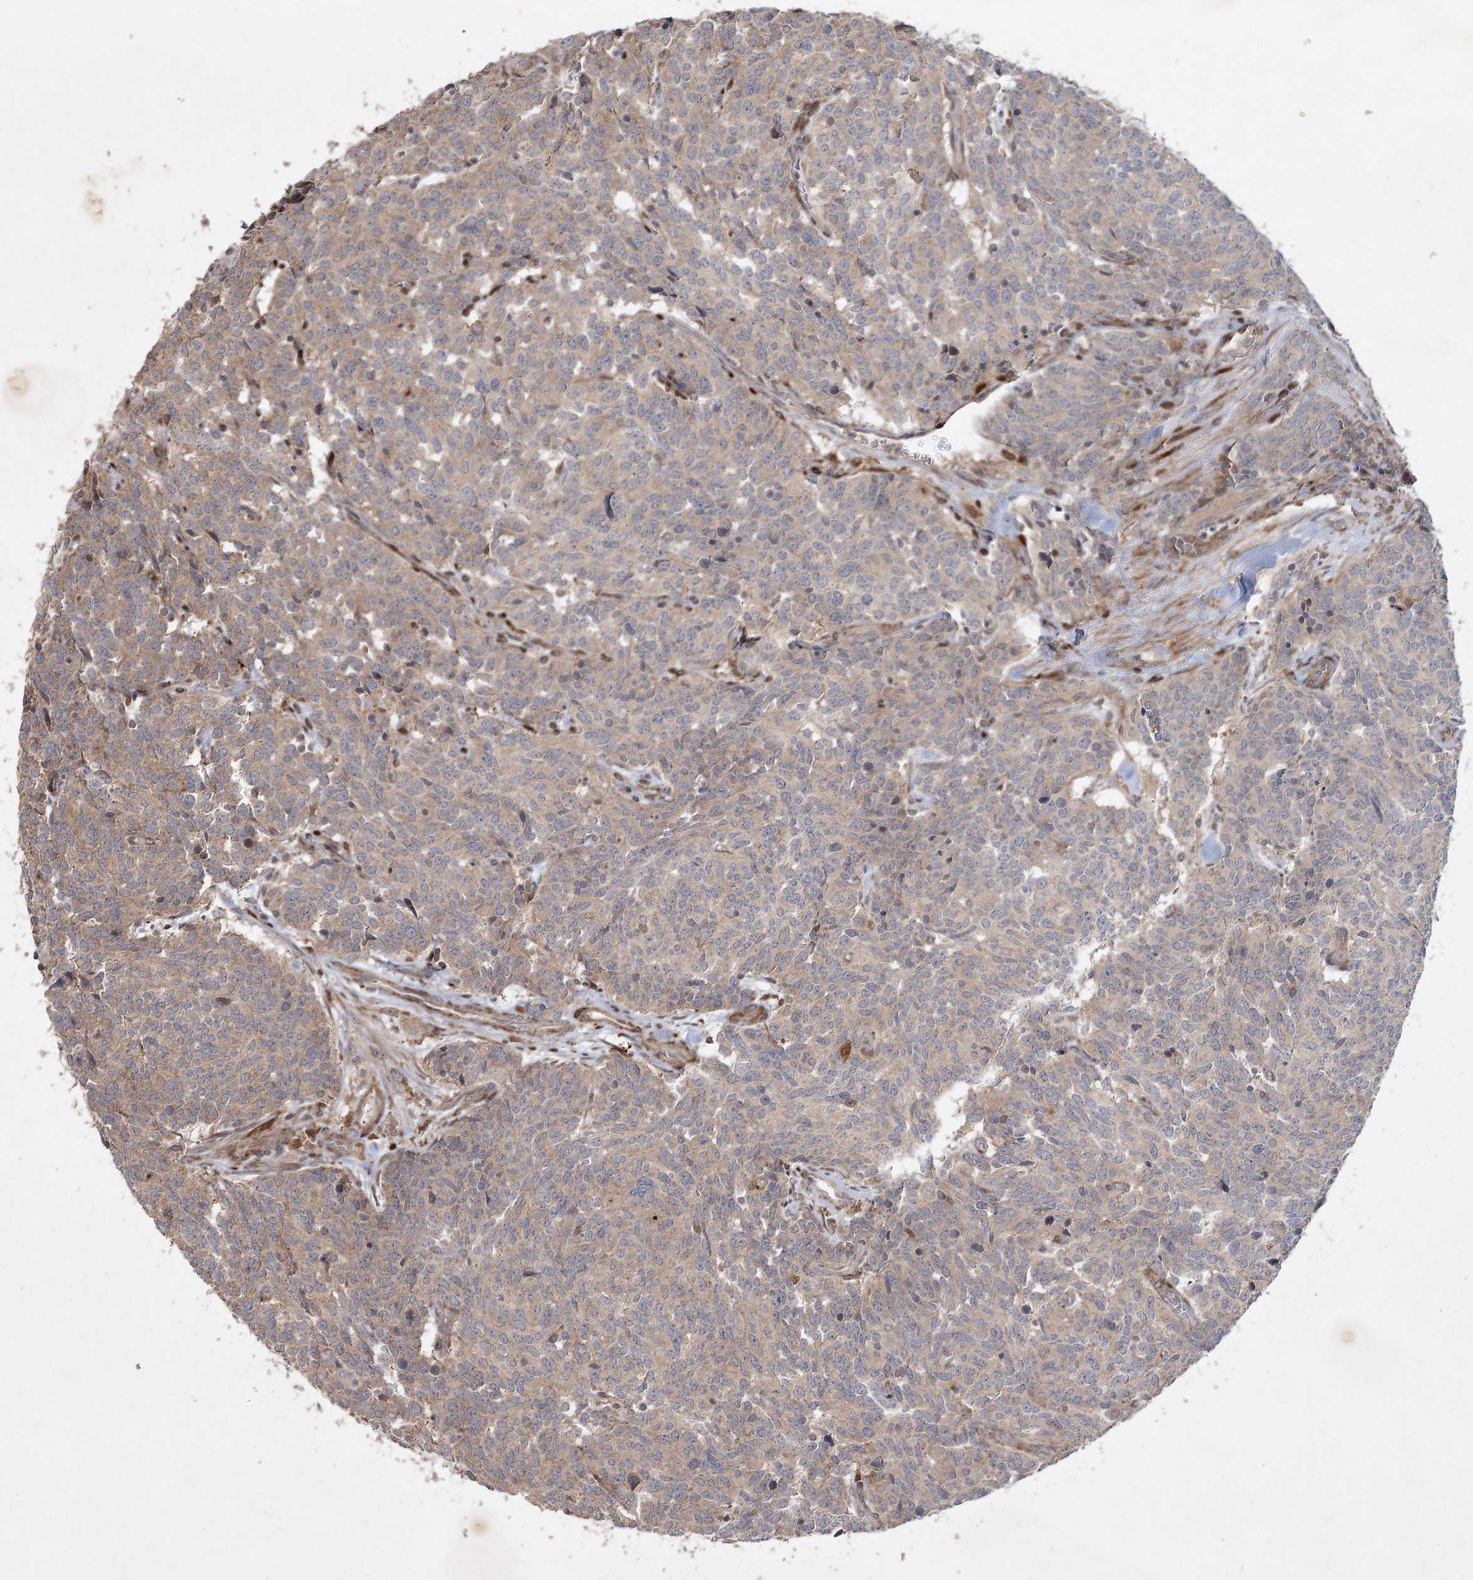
{"staining": {"intensity": "weak", "quantity": ">75%", "location": "cytoplasmic/membranous"}, "tissue": "carcinoid", "cell_type": "Tumor cells", "image_type": "cancer", "snomed": [{"axis": "morphology", "description": "Carcinoid, malignant, NOS"}, {"axis": "topography", "description": "Lung"}], "caption": "Immunohistochemical staining of malignant carcinoid reveals weak cytoplasmic/membranous protein expression in about >75% of tumor cells.", "gene": "KBTBD4", "patient": {"sex": "female", "age": 46}}